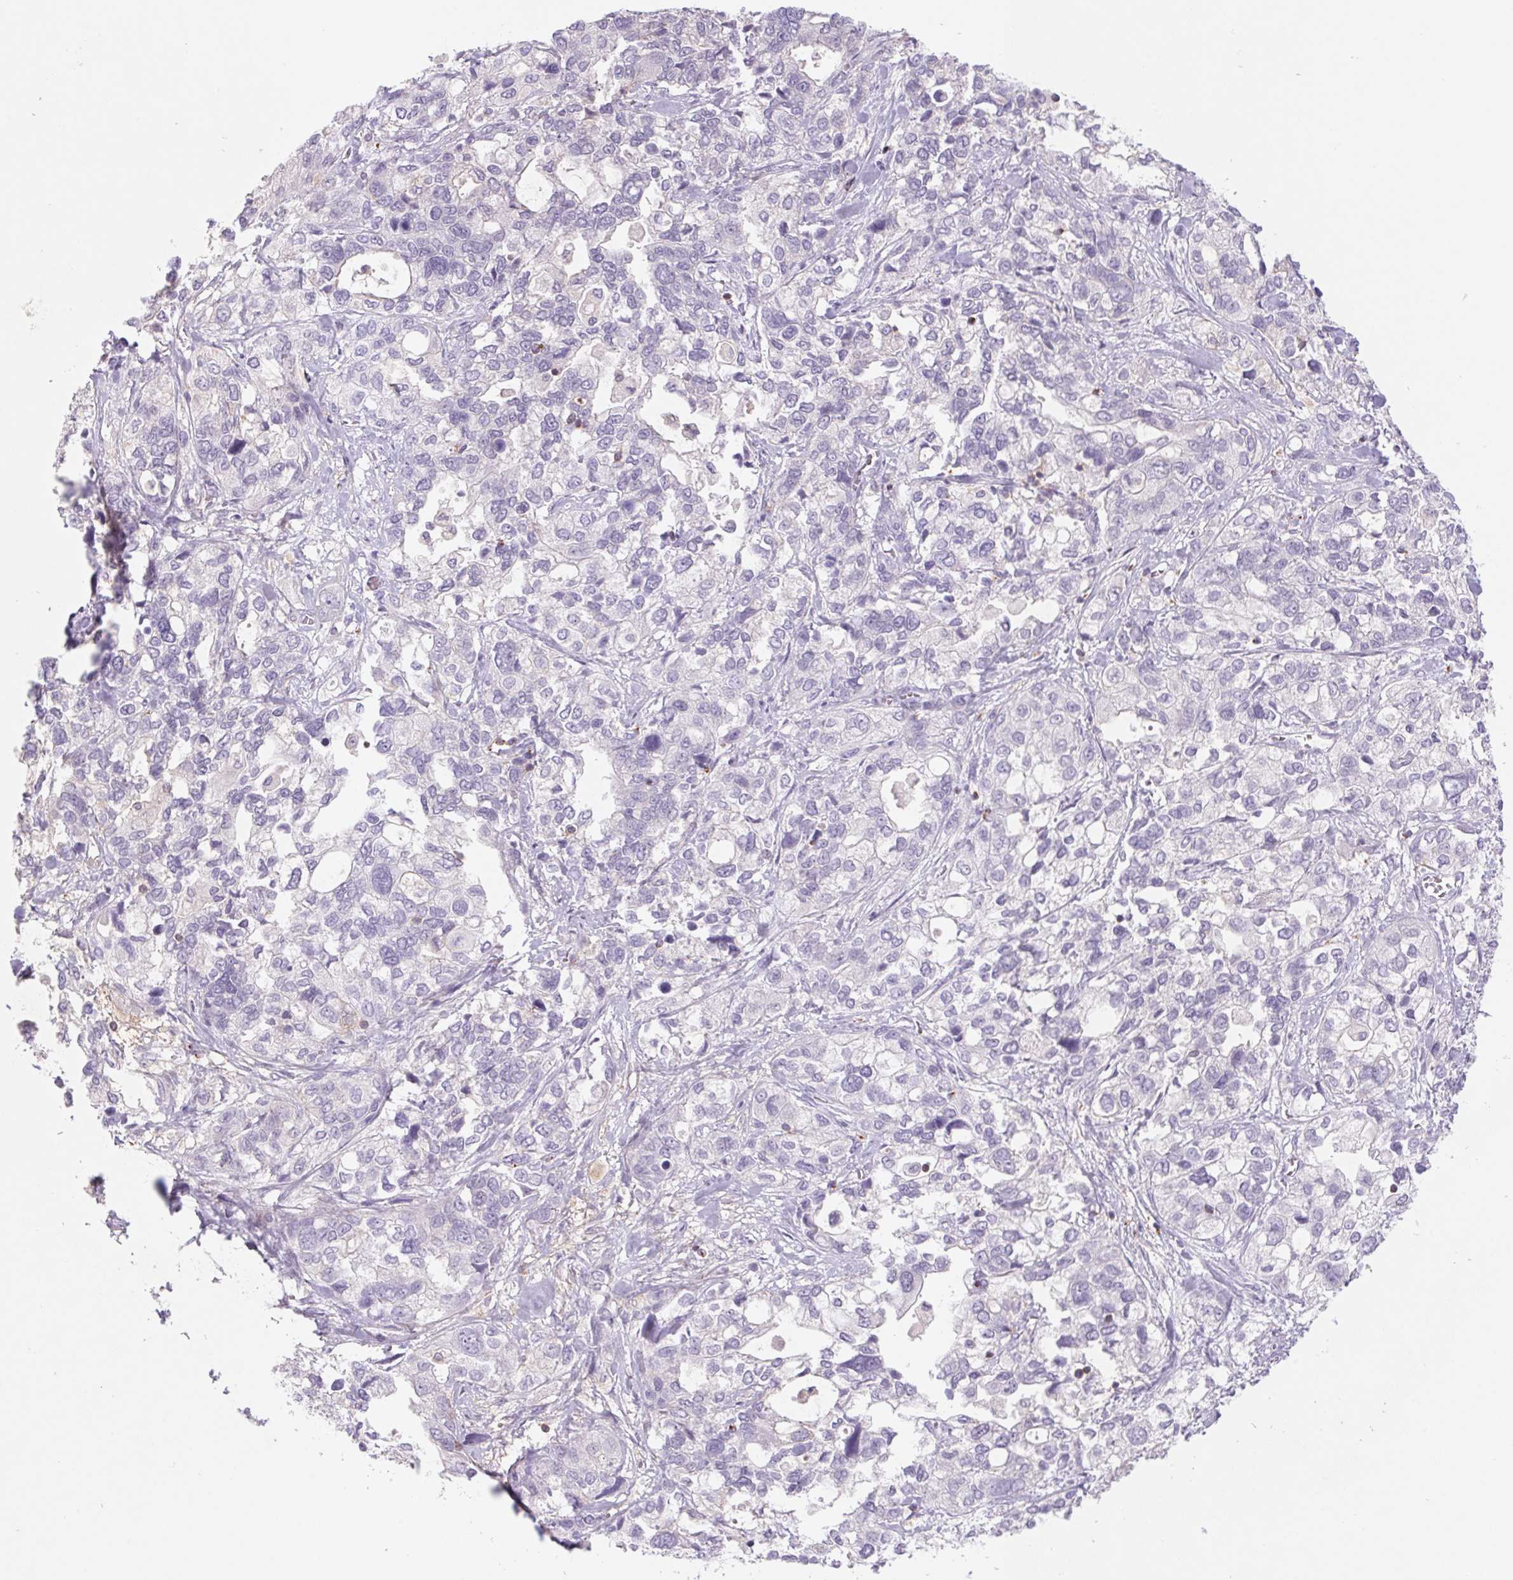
{"staining": {"intensity": "negative", "quantity": "none", "location": "none"}, "tissue": "stomach cancer", "cell_type": "Tumor cells", "image_type": "cancer", "snomed": [{"axis": "morphology", "description": "Adenocarcinoma, NOS"}, {"axis": "topography", "description": "Stomach, upper"}], "caption": "IHC image of stomach adenocarcinoma stained for a protein (brown), which exhibits no positivity in tumor cells.", "gene": "KIF26A", "patient": {"sex": "female", "age": 81}}